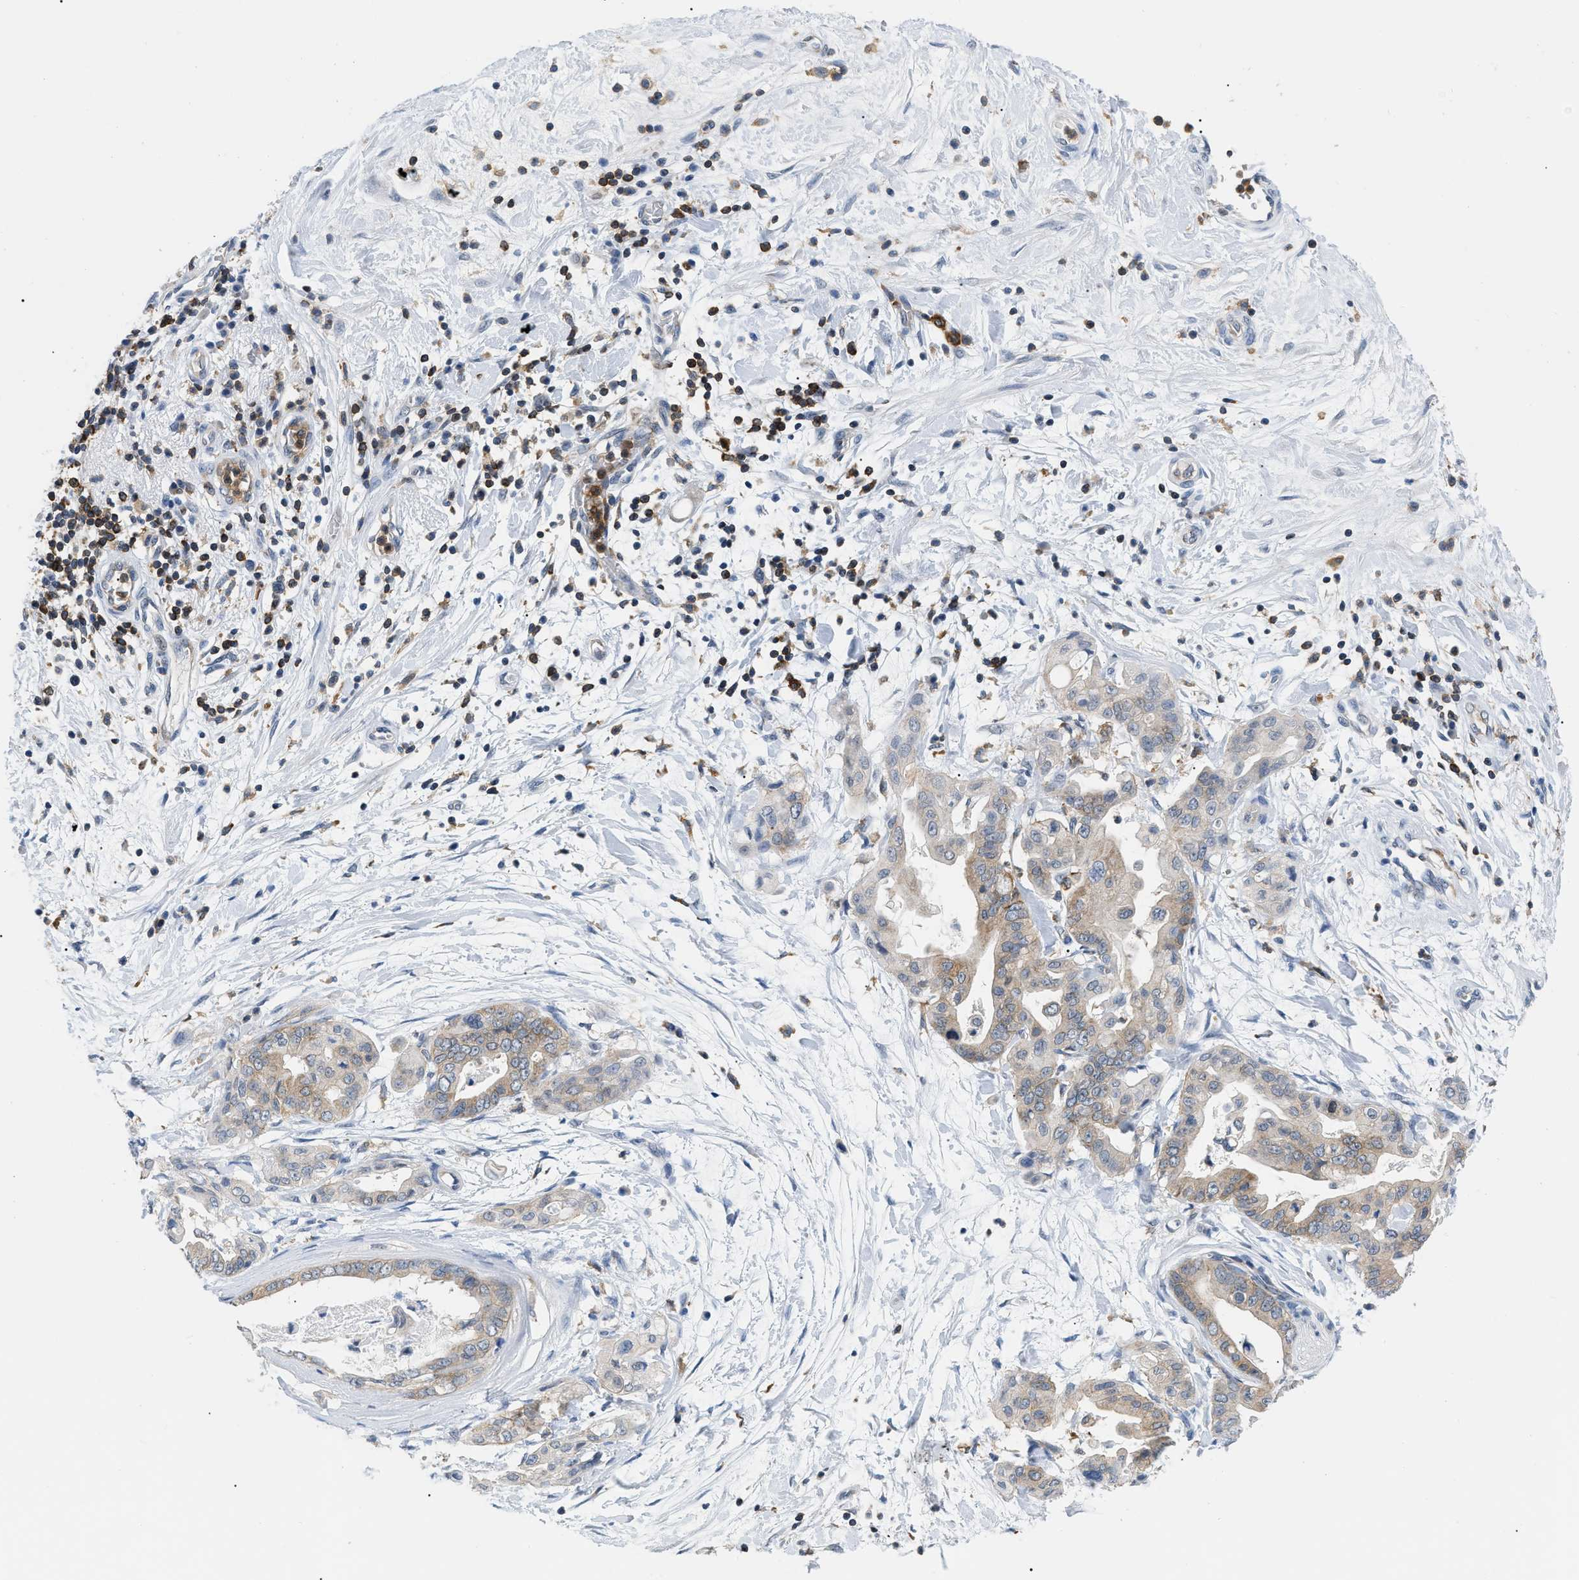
{"staining": {"intensity": "weak", "quantity": "25%-75%", "location": "cytoplasmic/membranous"}, "tissue": "pancreatic cancer", "cell_type": "Tumor cells", "image_type": "cancer", "snomed": [{"axis": "morphology", "description": "Adenocarcinoma, NOS"}, {"axis": "topography", "description": "Pancreas"}], "caption": "Immunohistochemical staining of human pancreatic cancer (adenocarcinoma) reveals low levels of weak cytoplasmic/membranous staining in about 25%-75% of tumor cells. The staining was performed using DAB, with brown indicating positive protein expression. Nuclei are stained blue with hematoxylin.", "gene": "INPP5D", "patient": {"sex": "female", "age": 75}}